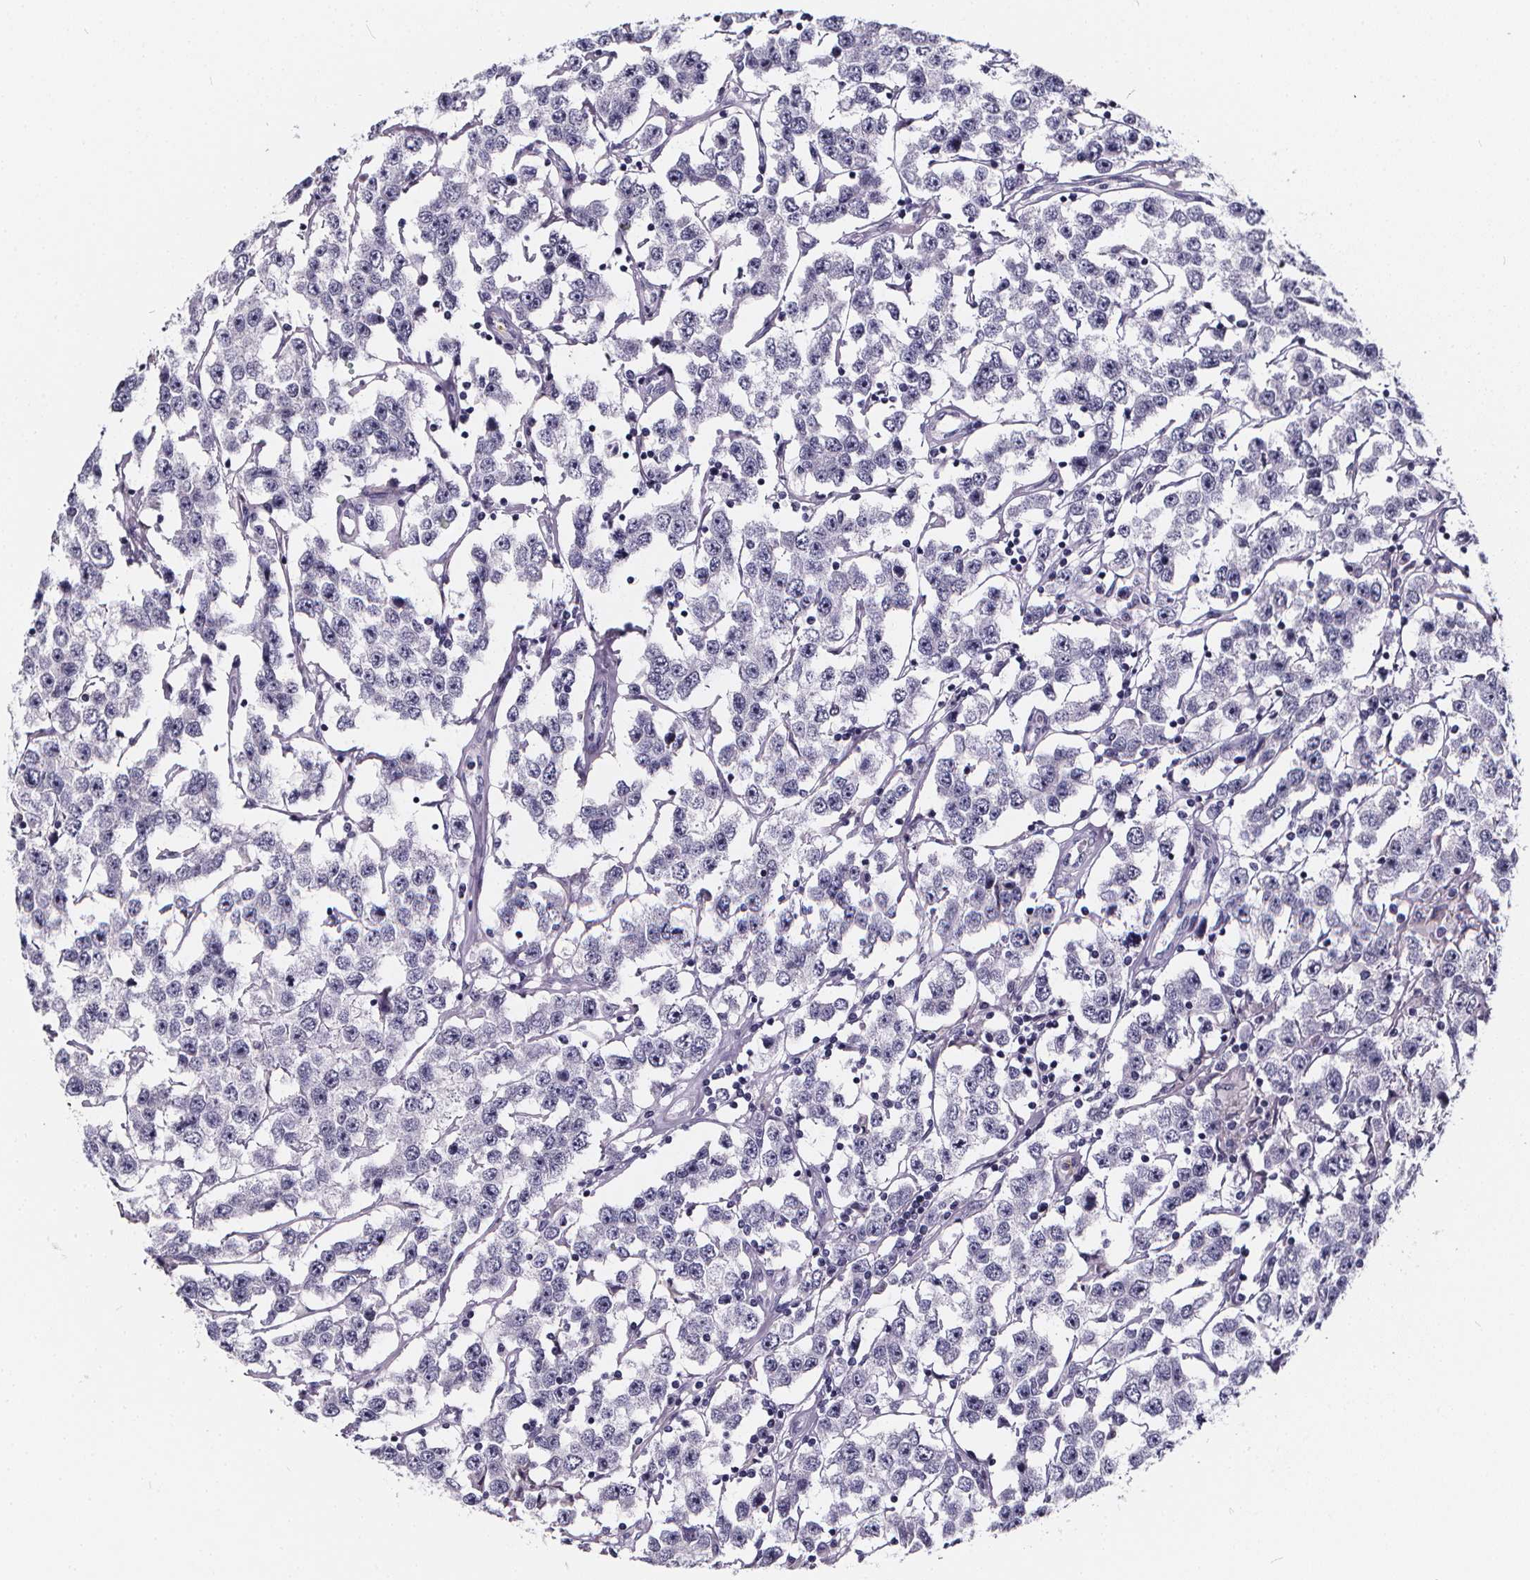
{"staining": {"intensity": "negative", "quantity": "none", "location": "none"}, "tissue": "testis cancer", "cell_type": "Tumor cells", "image_type": "cancer", "snomed": [{"axis": "morphology", "description": "Seminoma, NOS"}, {"axis": "topography", "description": "Testis"}], "caption": "Immunohistochemistry (IHC) of human seminoma (testis) displays no expression in tumor cells.", "gene": "SPEF2", "patient": {"sex": "male", "age": 52}}